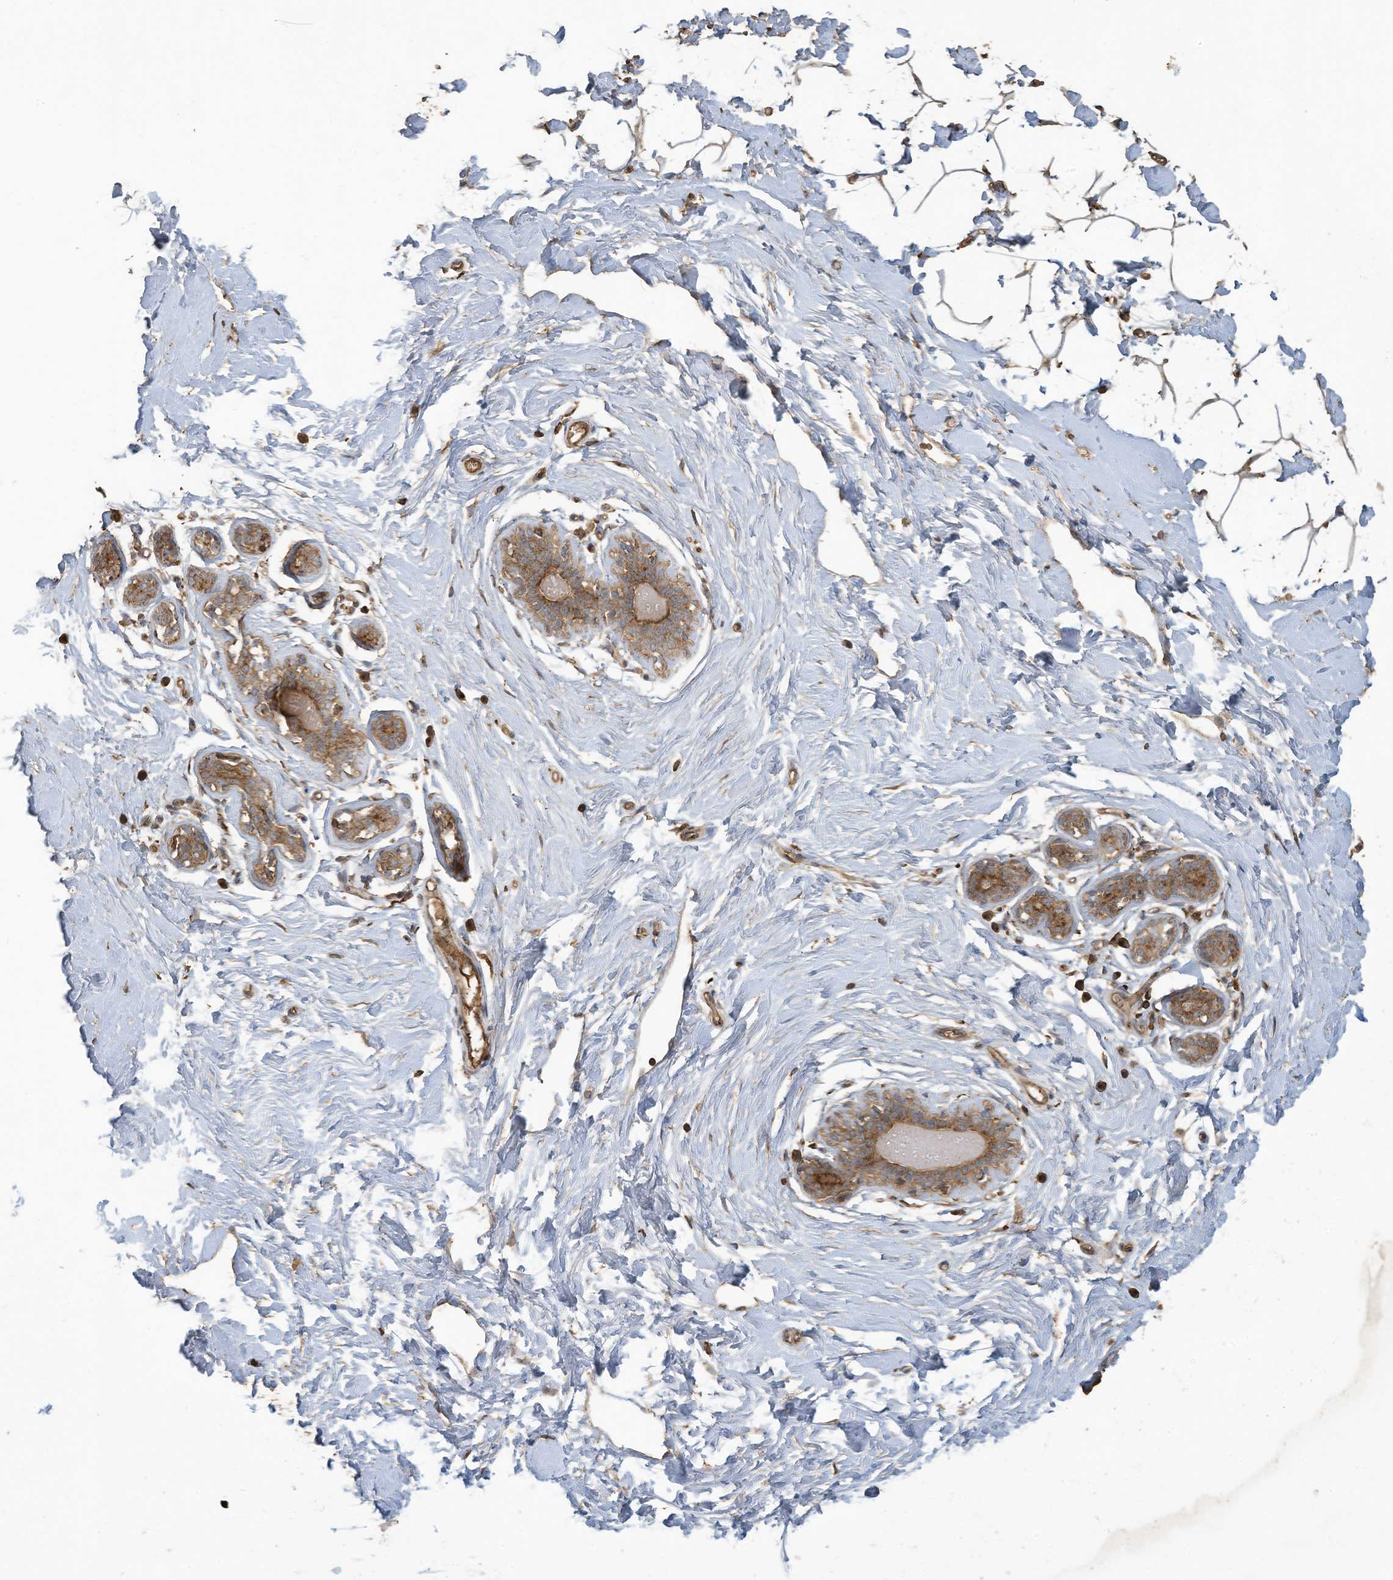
{"staining": {"intensity": "moderate", "quantity": ">75%", "location": "cytoplasmic/membranous"}, "tissue": "adipose tissue", "cell_type": "Adipocytes", "image_type": "normal", "snomed": [{"axis": "morphology", "description": "Normal tissue, NOS"}, {"axis": "topography", "description": "Breast"}], "caption": "Protein expression analysis of unremarkable human adipose tissue reveals moderate cytoplasmic/membranous expression in approximately >75% of adipocytes.", "gene": "COX10", "patient": {"sex": "female", "age": 23}}